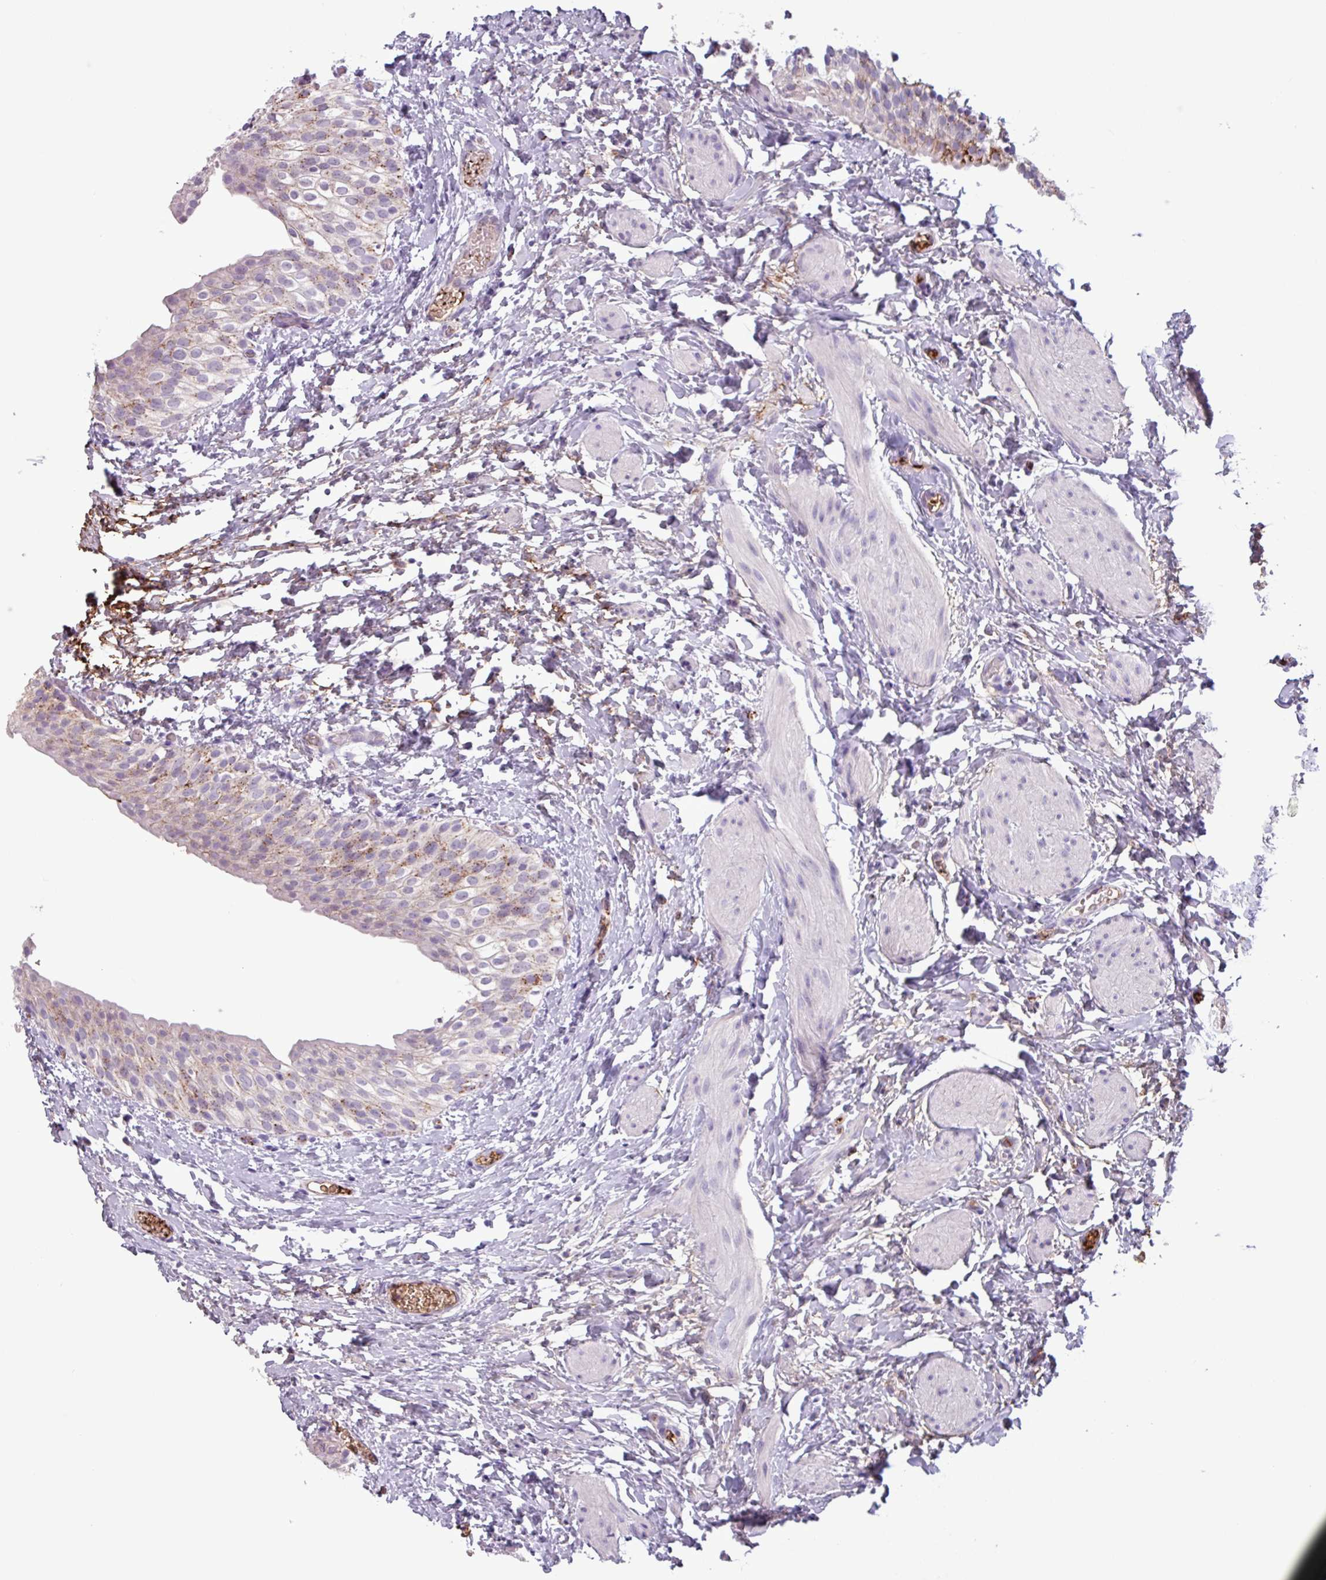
{"staining": {"intensity": "weak", "quantity": "<25%", "location": "cytoplasmic/membranous"}, "tissue": "urinary bladder", "cell_type": "Urothelial cells", "image_type": "normal", "snomed": [{"axis": "morphology", "description": "Normal tissue, NOS"}, {"axis": "topography", "description": "Urinary bladder"}], "caption": "Immunohistochemistry micrograph of unremarkable human urinary bladder stained for a protein (brown), which reveals no staining in urothelial cells.", "gene": "PLIN2", "patient": {"sex": "male", "age": 1}}